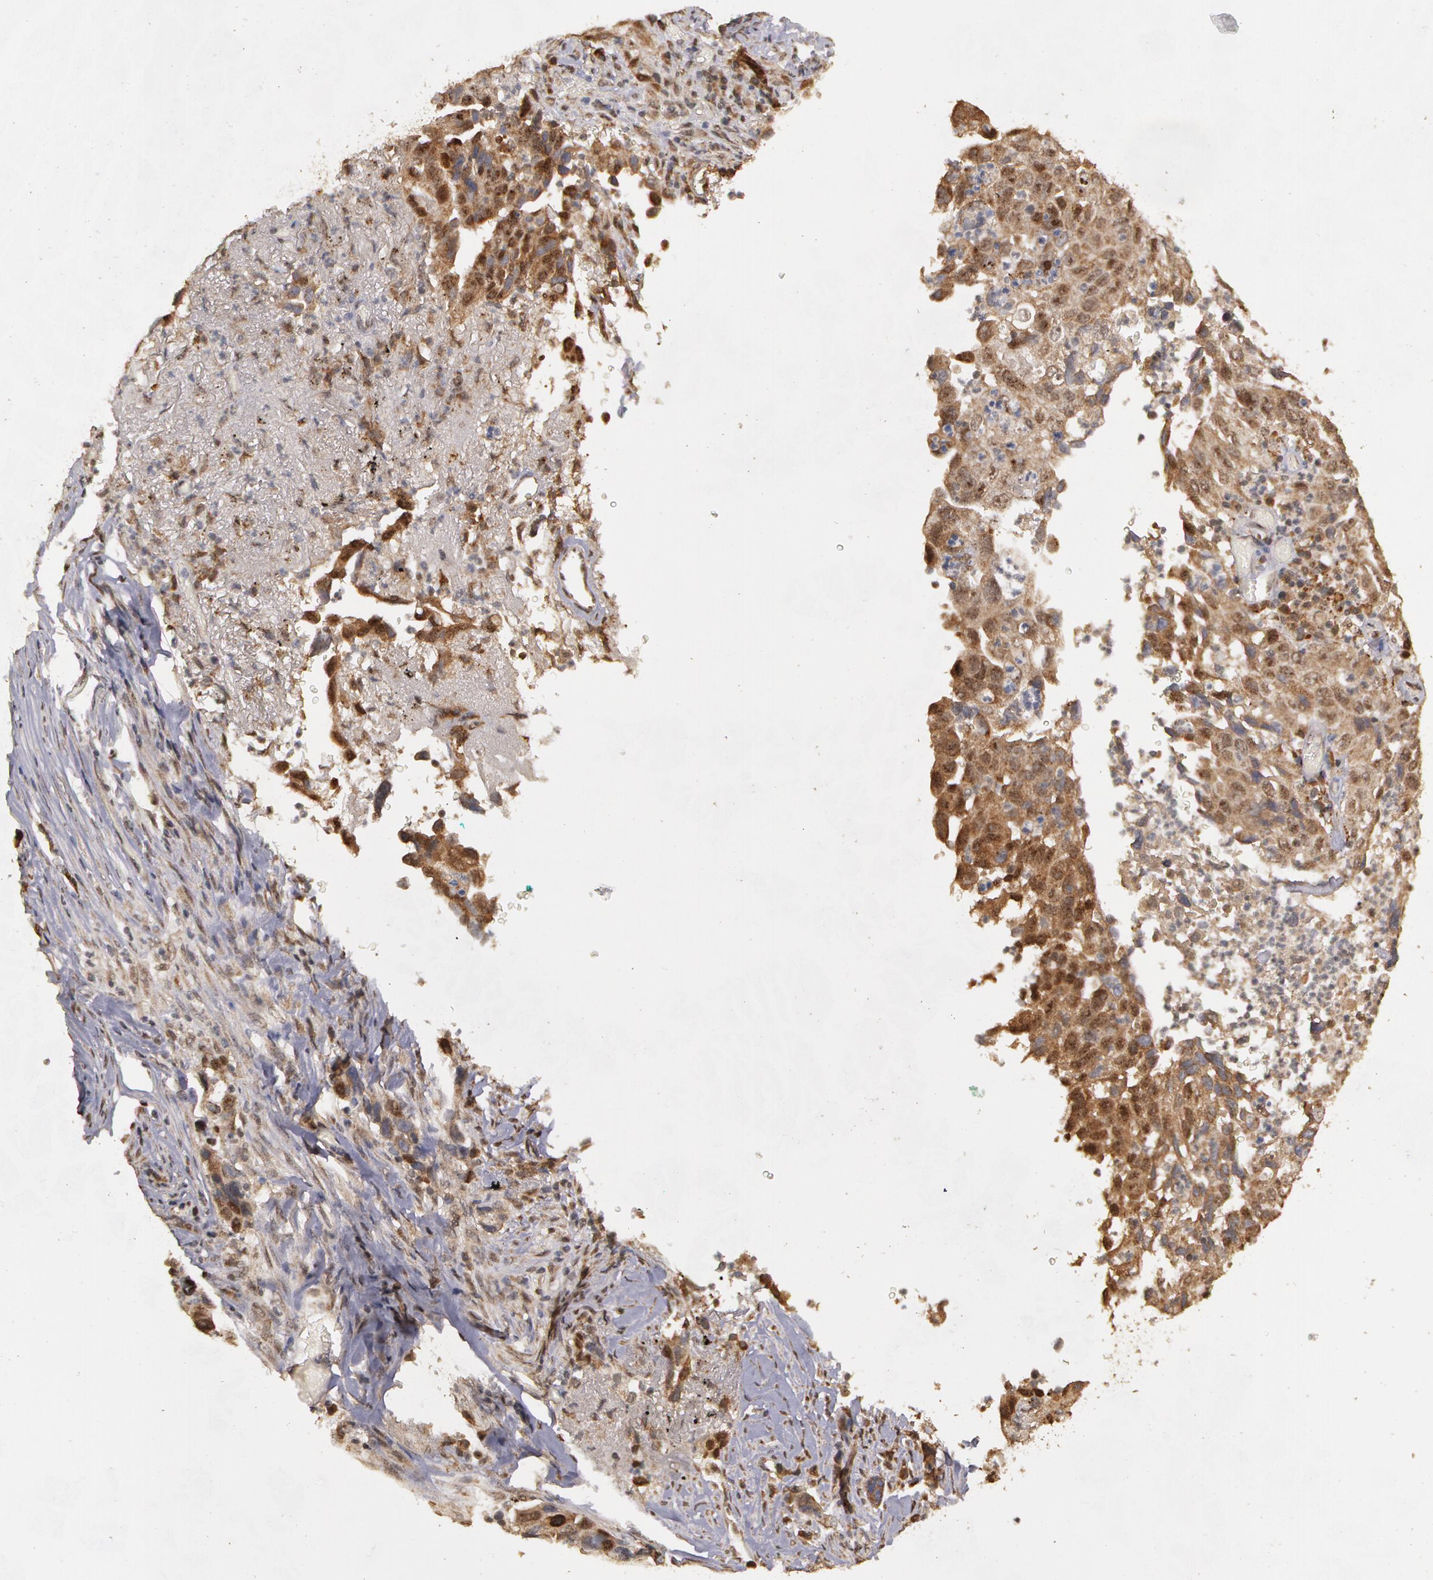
{"staining": {"intensity": "strong", "quantity": ">75%", "location": "cytoplasmic/membranous,nuclear"}, "tissue": "lung cancer", "cell_type": "Tumor cells", "image_type": "cancer", "snomed": [{"axis": "morphology", "description": "Squamous cell carcinoma, NOS"}, {"axis": "topography", "description": "Lung"}], "caption": "DAB (3,3'-diaminobenzidine) immunohistochemical staining of human lung squamous cell carcinoma reveals strong cytoplasmic/membranous and nuclear protein expression in approximately >75% of tumor cells.", "gene": "GLIS1", "patient": {"sex": "male", "age": 64}}